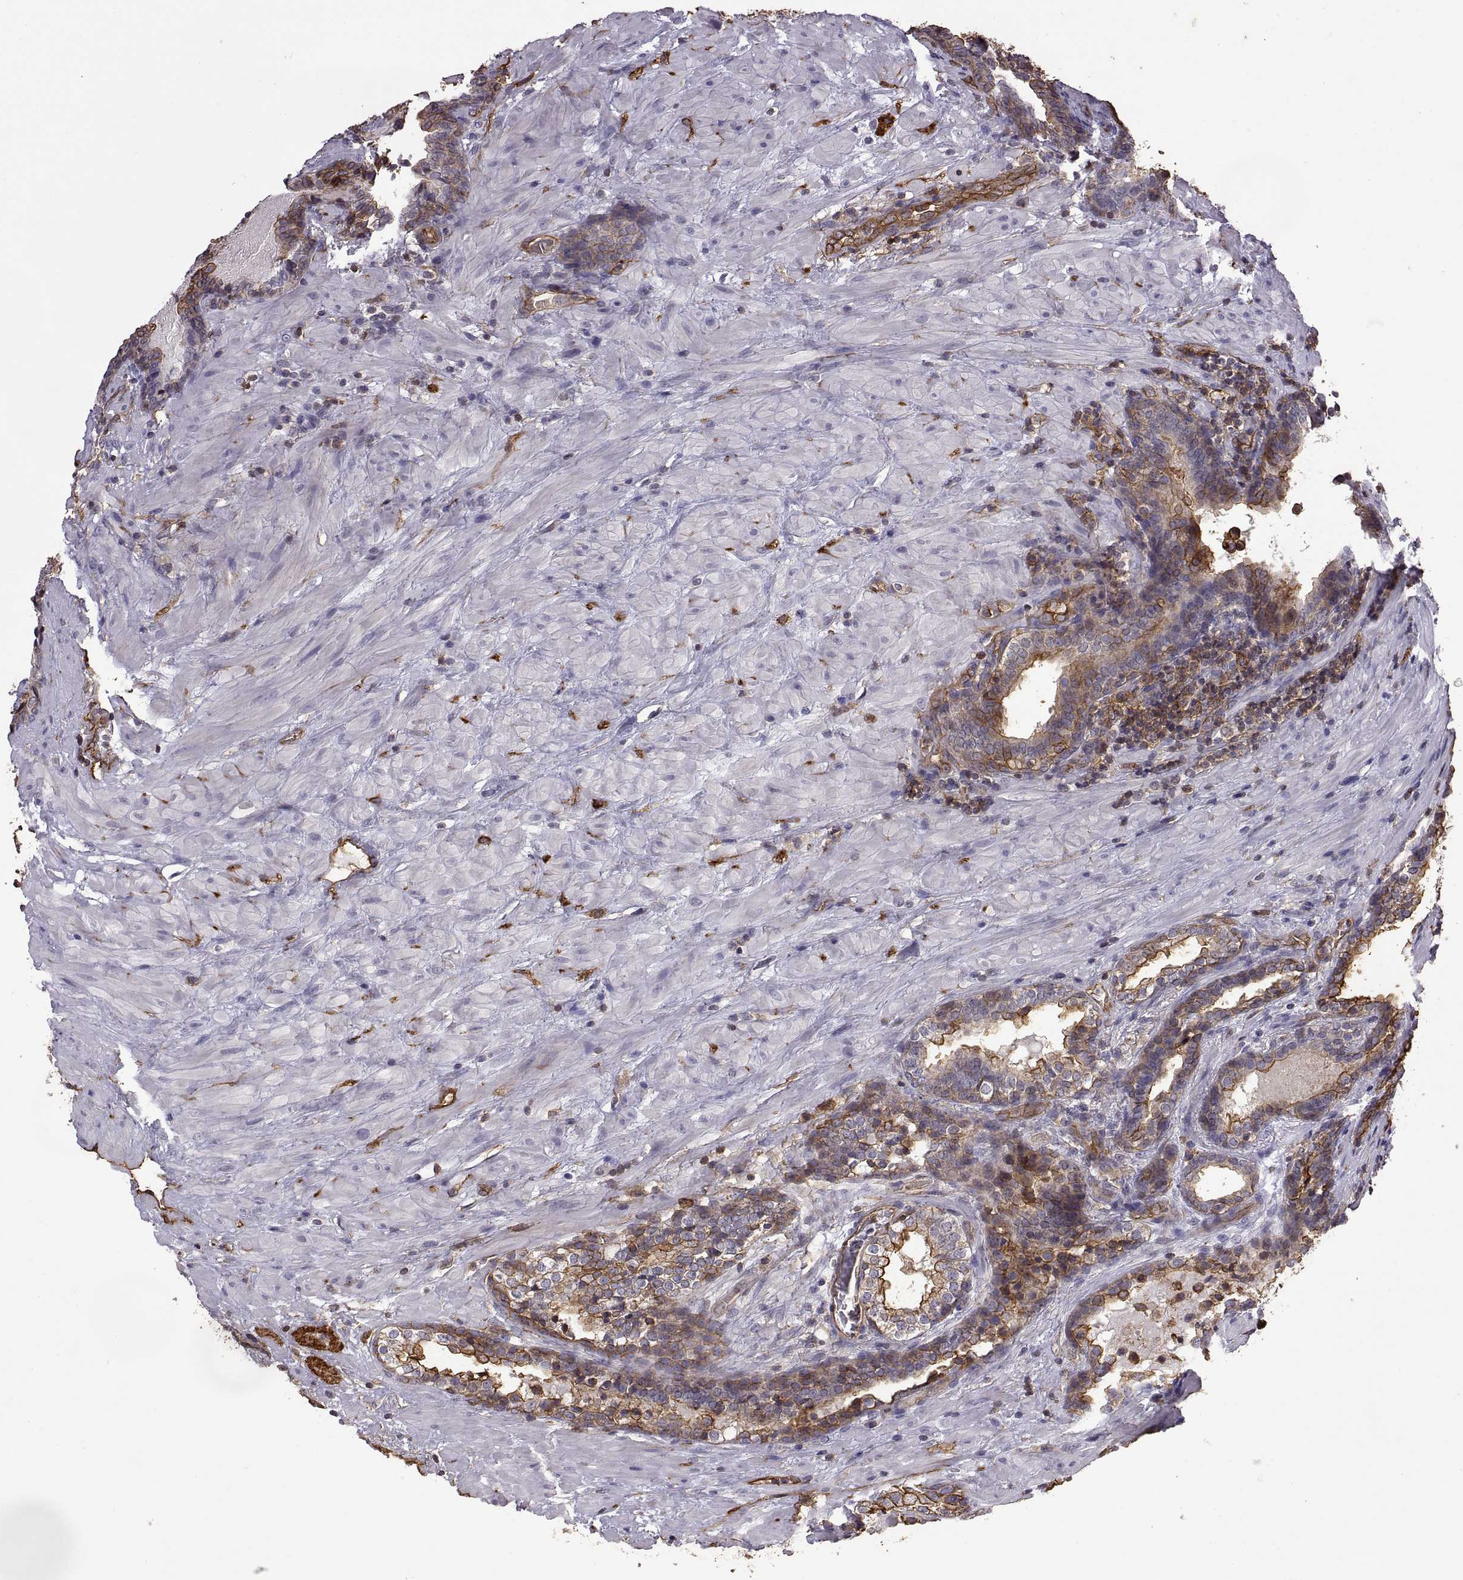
{"staining": {"intensity": "strong", "quantity": "25%-75%", "location": "cytoplasmic/membranous"}, "tissue": "prostate cancer", "cell_type": "Tumor cells", "image_type": "cancer", "snomed": [{"axis": "morphology", "description": "Adenocarcinoma, NOS"}, {"axis": "topography", "description": "Prostate and seminal vesicle, NOS"}], "caption": "Adenocarcinoma (prostate) stained with immunohistochemistry (IHC) exhibits strong cytoplasmic/membranous staining in about 25%-75% of tumor cells.", "gene": "S100A10", "patient": {"sex": "male", "age": 63}}